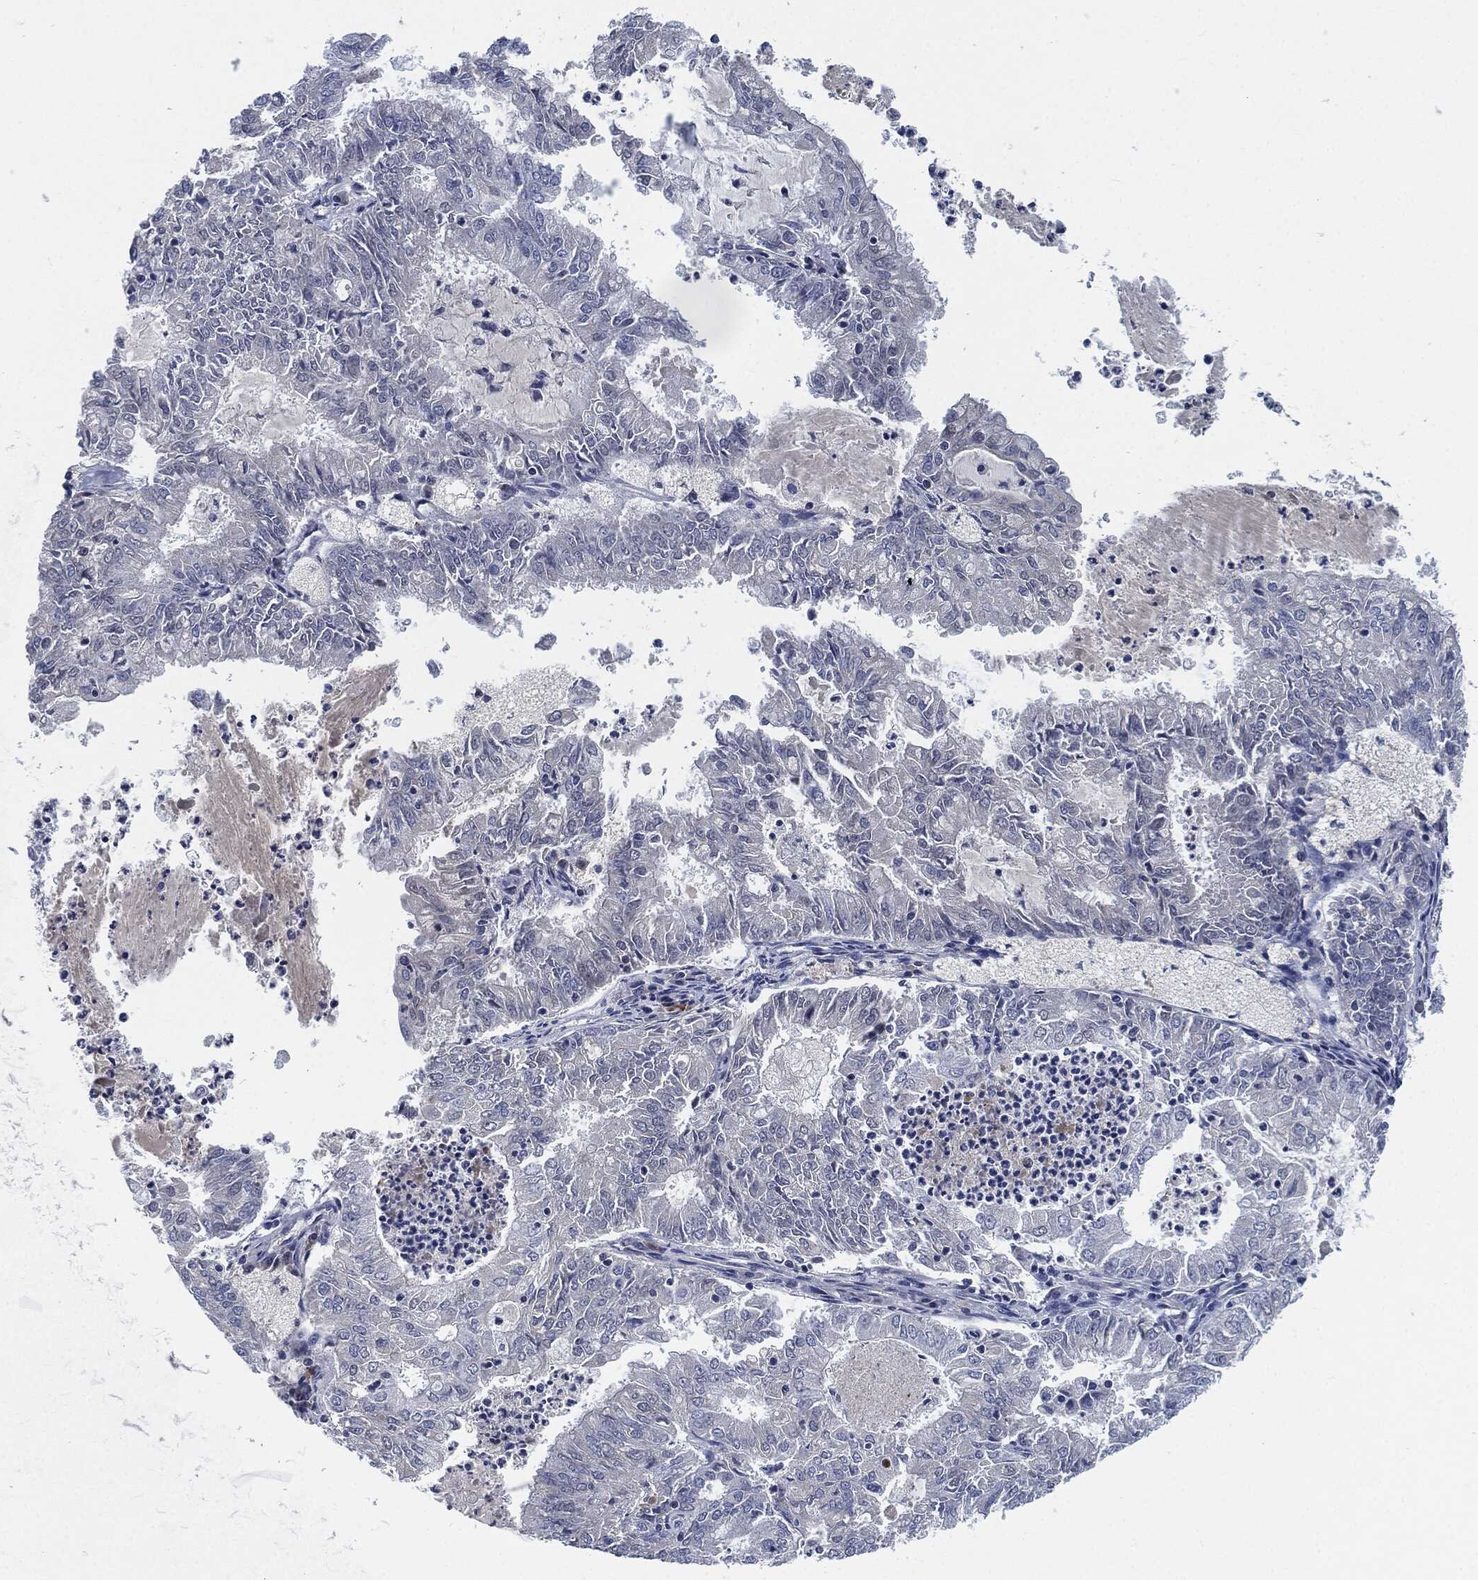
{"staining": {"intensity": "negative", "quantity": "none", "location": "none"}, "tissue": "endometrial cancer", "cell_type": "Tumor cells", "image_type": "cancer", "snomed": [{"axis": "morphology", "description": "Adenocarcinoma, NOS"}, {"axis": "topography", "description": "Endometrium"}], "caption": "High magnification brightfield microscopy of endometrial adenocarcinoma stained with DAB (brown) and counterstained with hematoxylin (blue): tumor cells show no significant expression. (Brightfield microscopy of DAB immunohistochemistry at high magnification).", "gene": "CD27", "patient": {"sex": "female", "age": 57}}